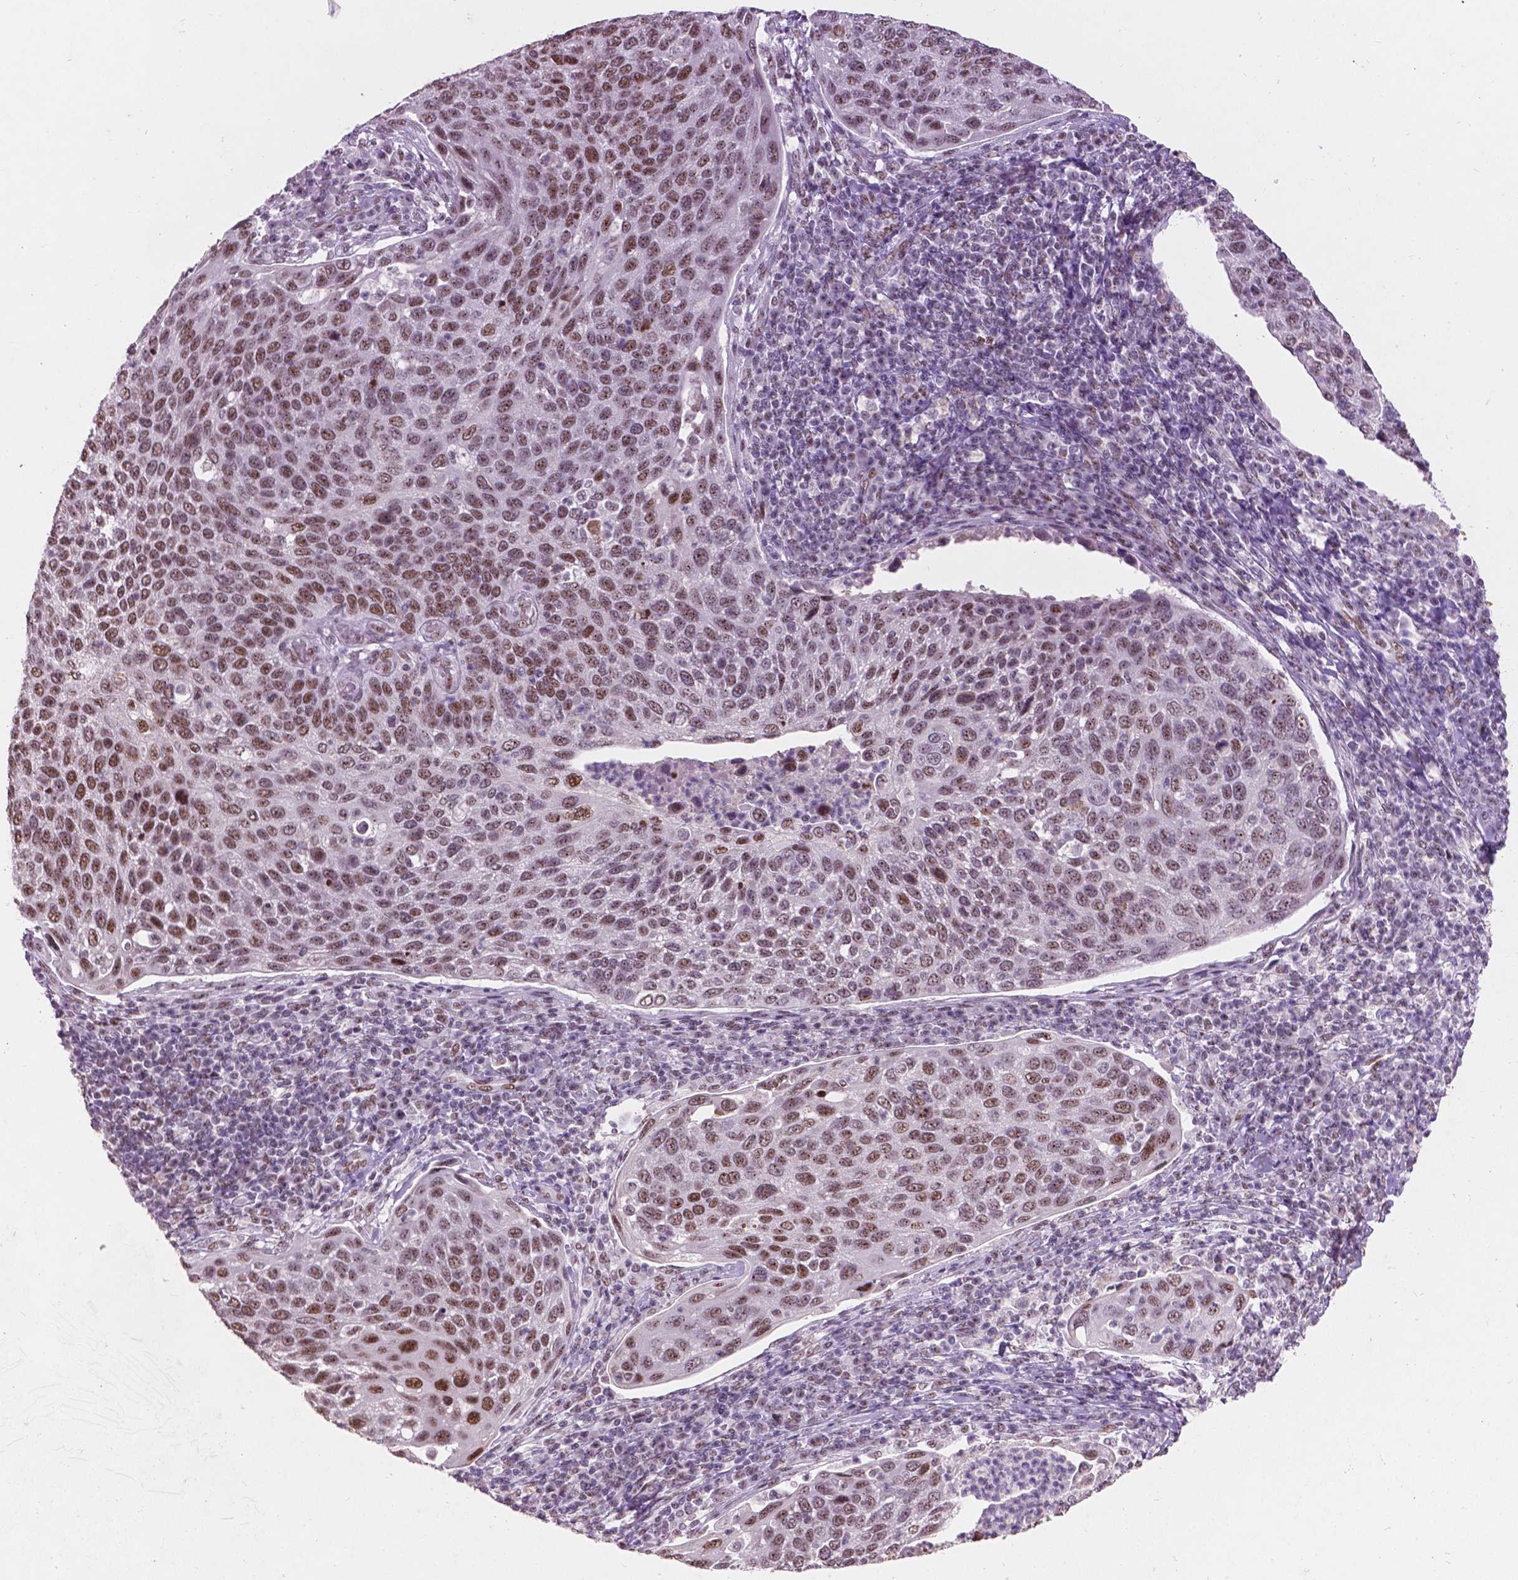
{"staining": {"intensity": "moderate", "quantity": ">75%", "location": "nuclear"}, "tissue": "cervical cancer", "cell_type": "Tumor cells", "image_type": "cancer", "snomed": [{"axis": "morphology", "description": "Squamous cell carcinoma, NOS"}, {"axis": "topography", "description": "Cervix"}], "caption": "Brown immunohistochemical staining in cervical squamous cell carcinoma displays moderate nuclear positivity in approximately >75% of tumor cells.", "gene": "COIL", "patient": {"sex": "female", "age": 54}}